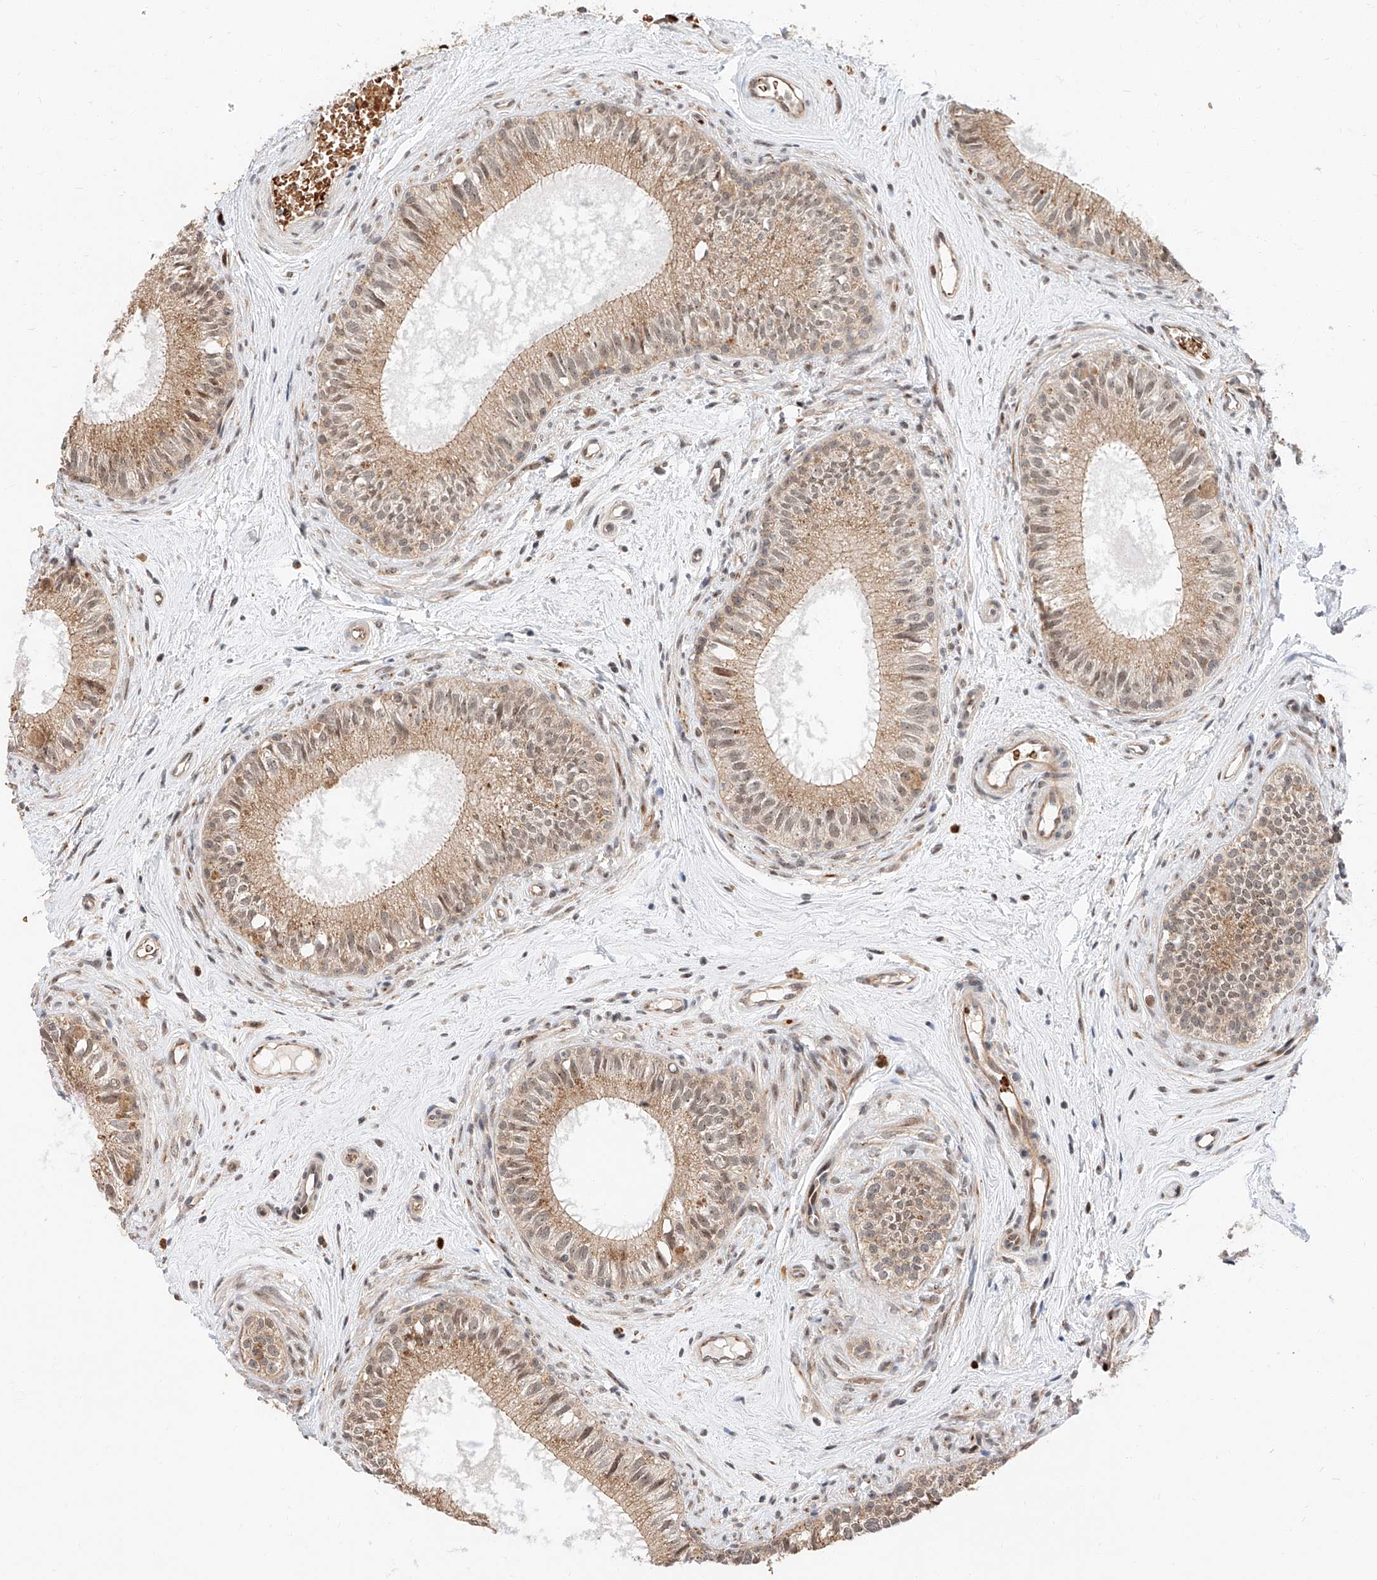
{"staining": {"intensity": "moderate", "quantity": ">75%", "location": "cytoplasmic/membranous,nuclear"}, "tissue": "epididymis", "cell_type": "Glandular cells", "image_type": "normal", "snomed": [{"axis": "morphology", "description": "Normal tissue, NOS"}, {"axis": "topography", "description": "Epididymis"}], "caption": "Brown immunohistochemical staining in benign human epididymis reveals moderate cytoplasmic/membranous,nuclear staining in about >75% of glandular cells.", "gene": "THTPA", "patient": {"sex": "male", "age": 71}}